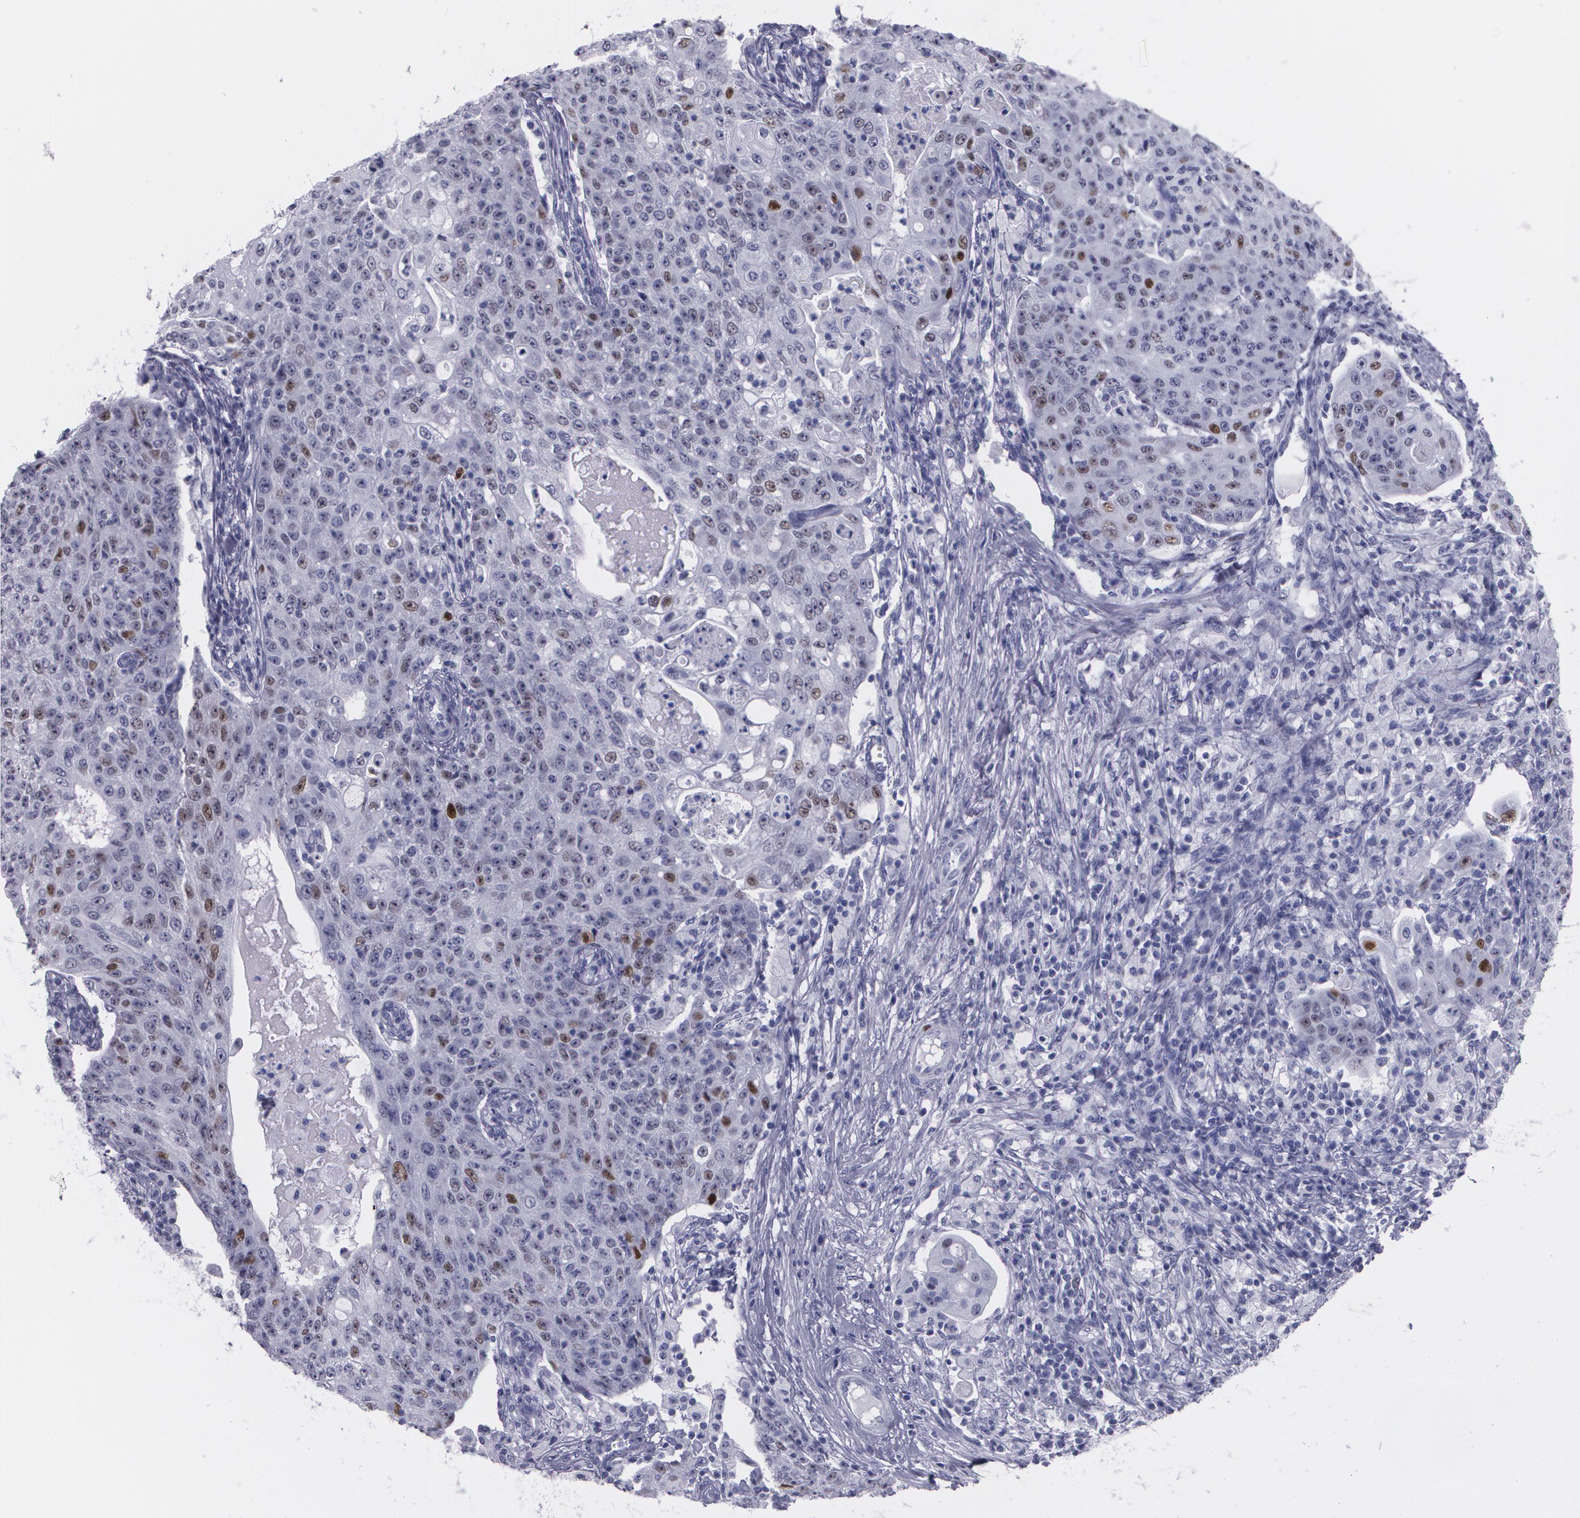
{"staining": {"intensity": "negative", "quantity": "none", "location": "none"}, "tissue": "lymph node", "cell_type": "Non-germinal center cells", "image_type": "normal", "snomed": [{"axis": "morphology", "description": "Normal tissue, NOS"}, {"axis": "topography", "description": "Lymph node"}], "caption": "High power microscopy image of an immunohistochemistry image of unremarkable lymph node, revealing no significant staining in non-germinal center cells.", "gene": "TP53", "patient": {"sex": "female", "age": 42}}